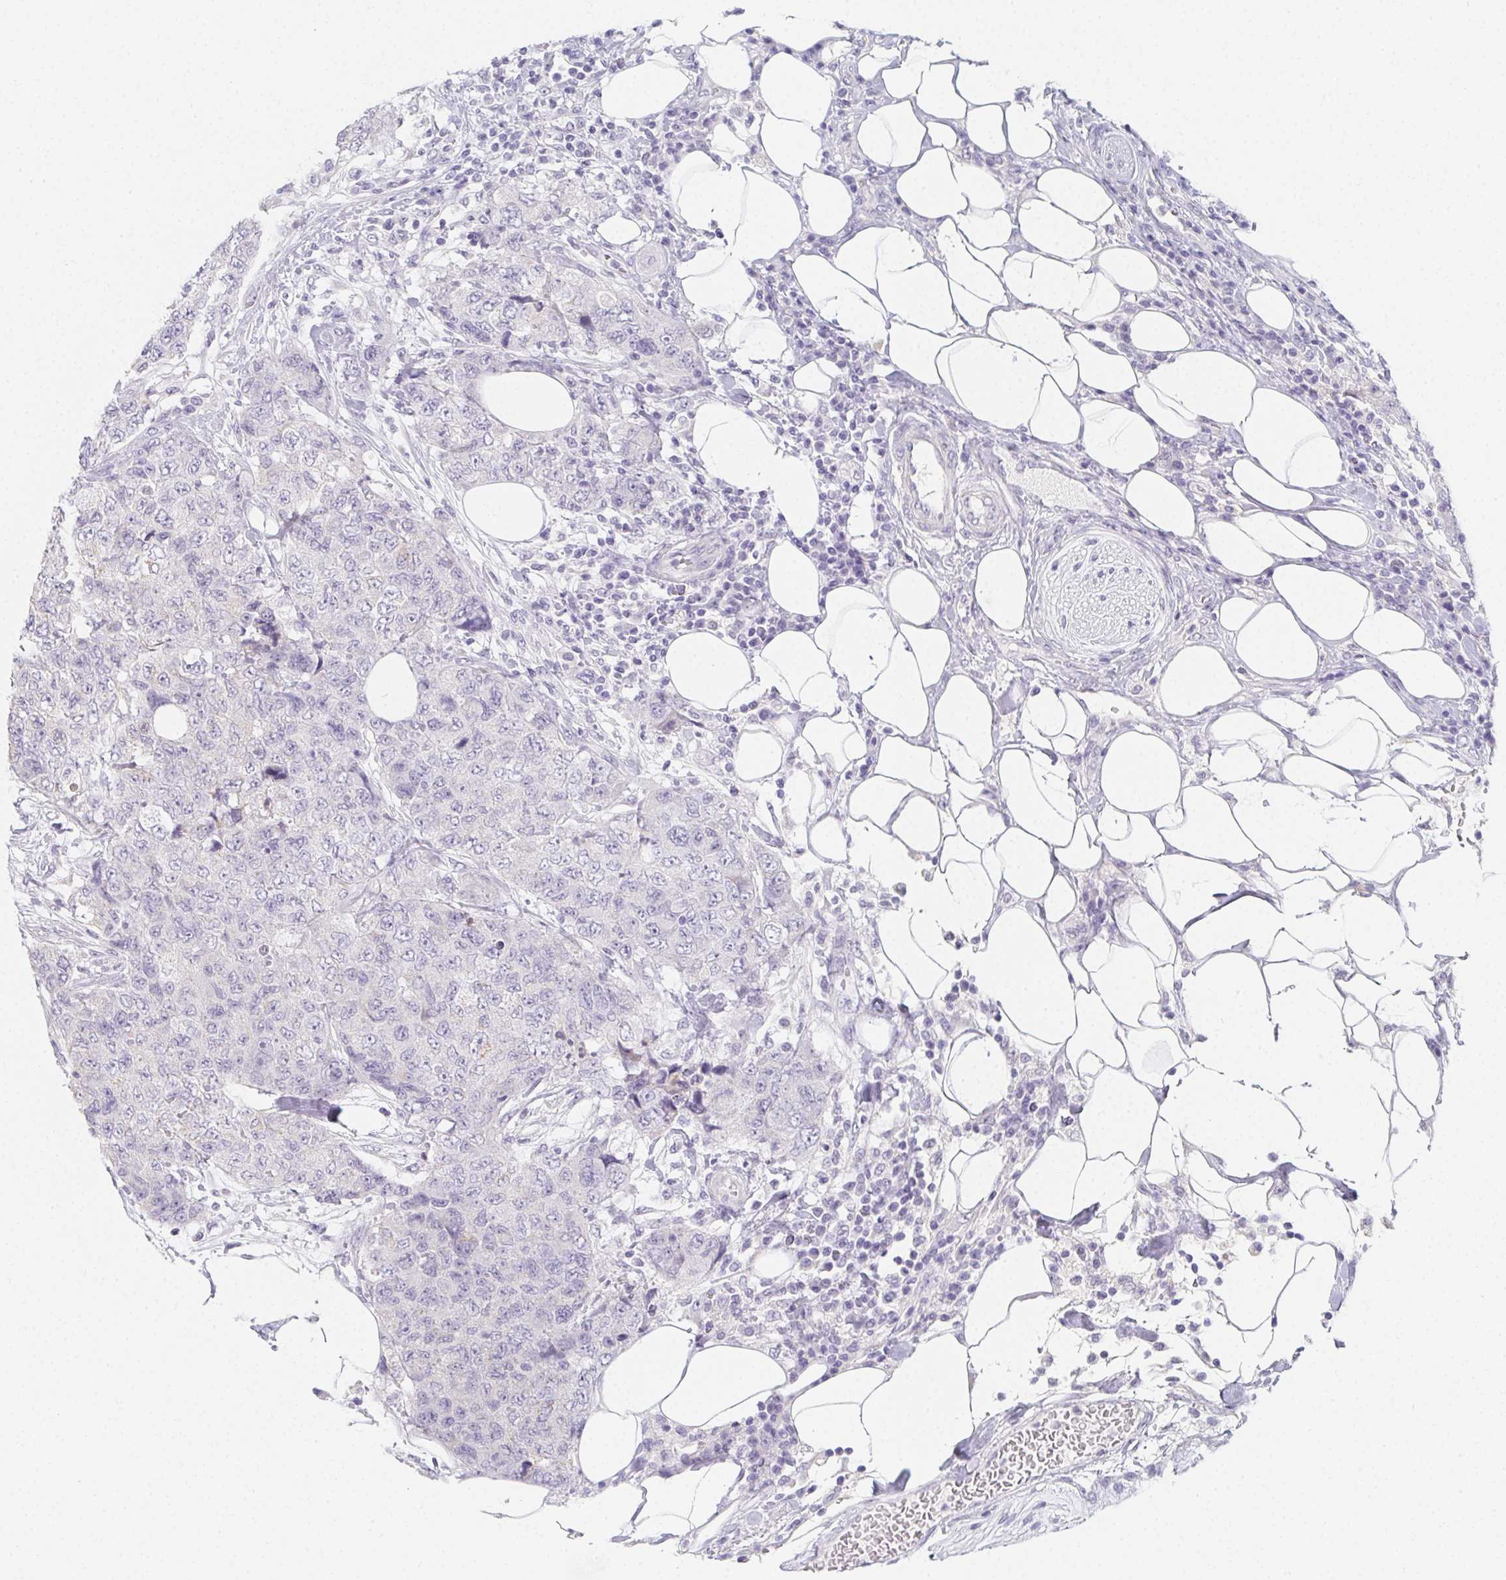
{"staining": {"intensity": "negative", "quantity": "none", "location": "none"}, "tissue": "urothelial cancer", "cell_type": "Tumor cells", "image_type": "cancer", "snomed": [{"axis": "morphology", "description": "Urothelial carcinoma, High grade"}, {"axis": "topography", "description": "Urinary bladder"}], "caption": "Urothelial carcinoma (high-grade) was stained to show a protein in brown. There is no significant staining in tumor cells. (Stains: DAB (3,3'-diaminobenzidine) immunohistochemistry with hematoxylin counter stain, Microscopy: brightfield microscopy at high magnification).", "gene": "GLIPR1L1", "patient": {"sex": "female", "age": 78}}